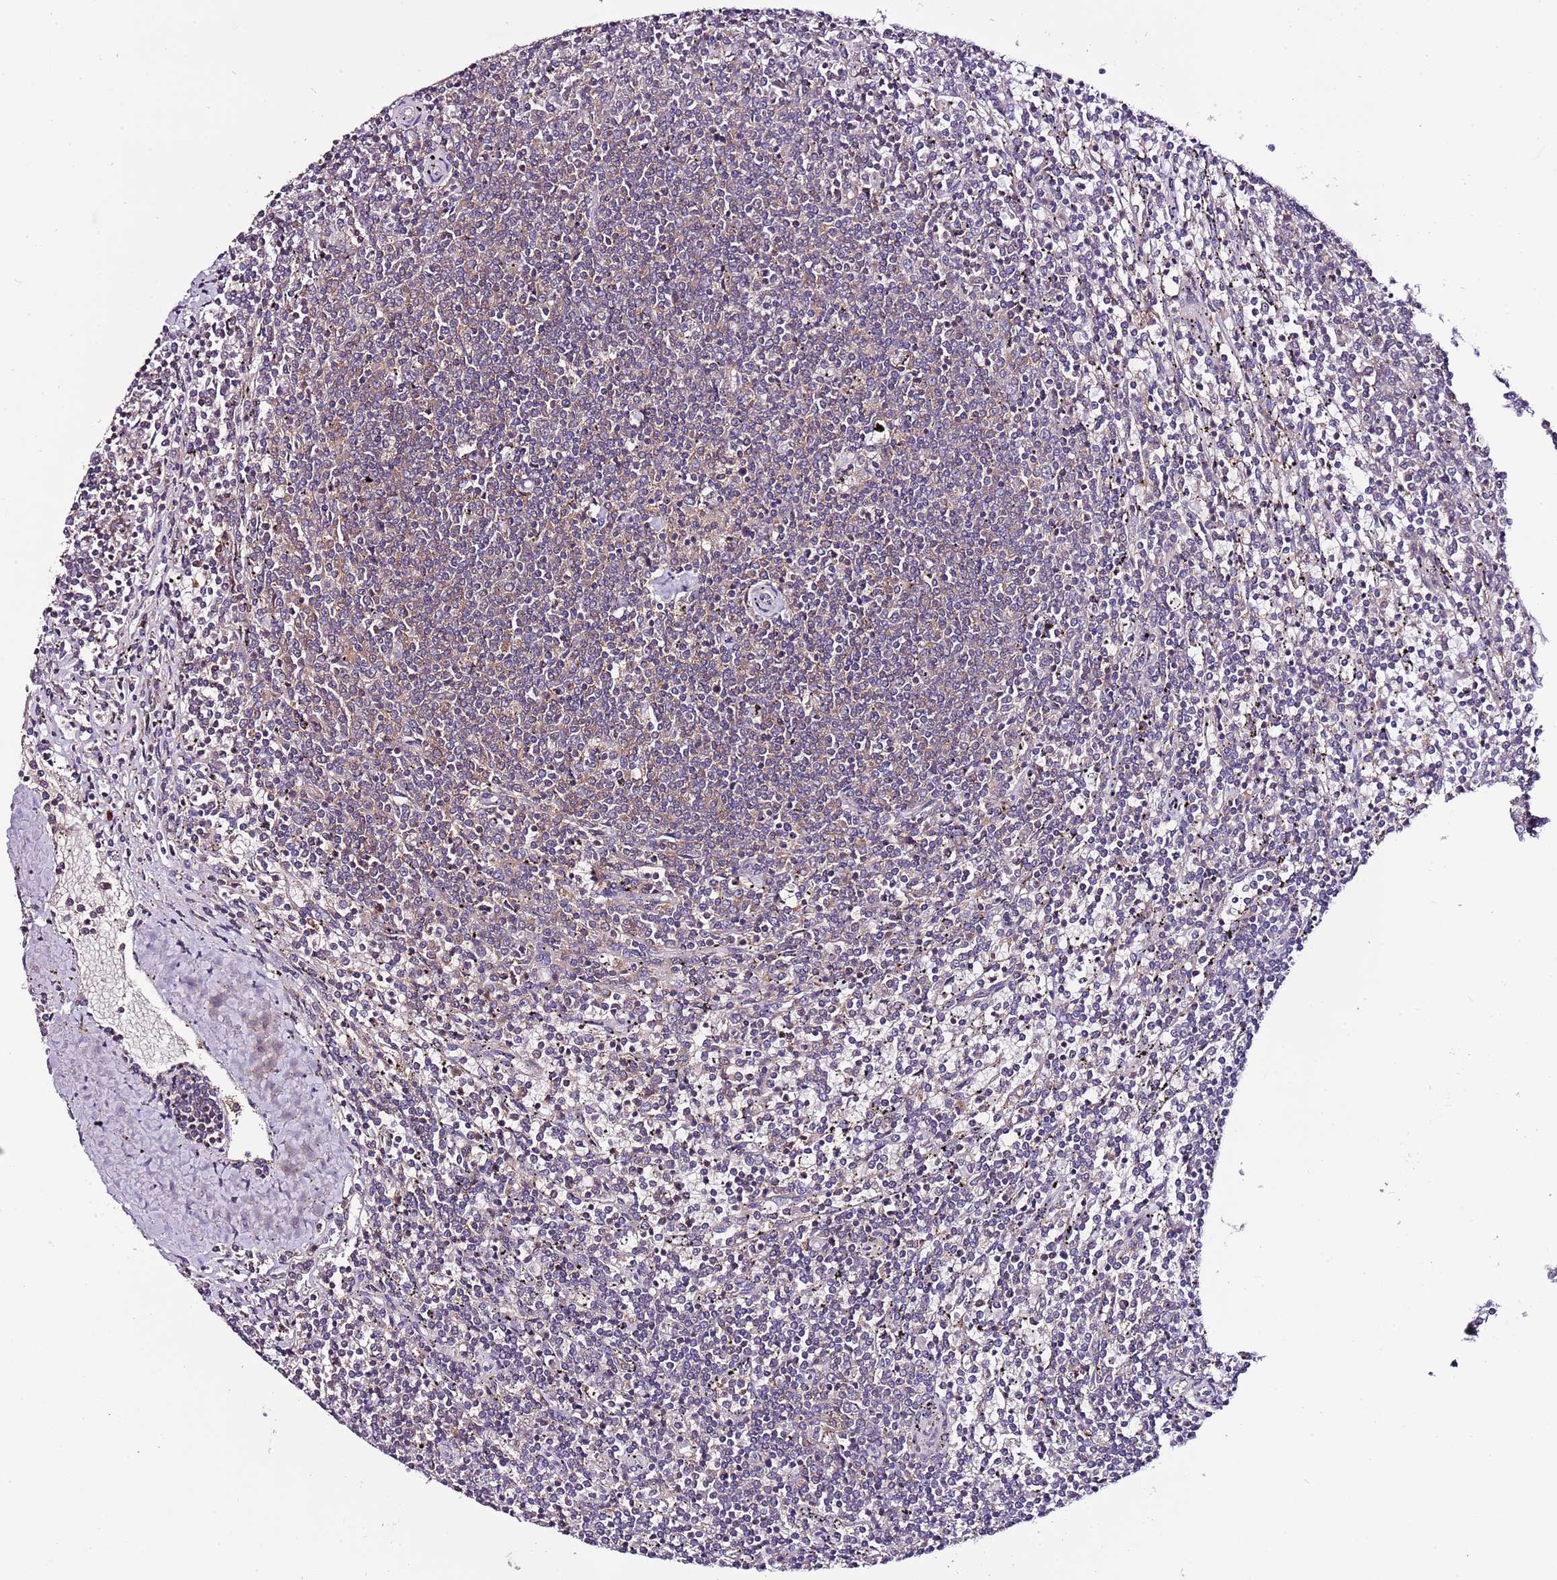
{"staining": {"intensity": "negative", "quantity": "none", "location": "none"}, "tissue": "lymphoma", "cell_type": "Tumor cells", "image_type": "cancer", "snomed": [{"axis": "morphology", "description": "Malignant lymphoma, non-Hodgkin's type, Low grade"}, {"axis": "topography", "description": "Spleen"}], "caption": "This is a photomicrograph of immunohistochemistry staining of lymphoma, which shows no staining in tumor cells.", "gene": "IGIP", "patient": {"sex": "female", "age": 50}}